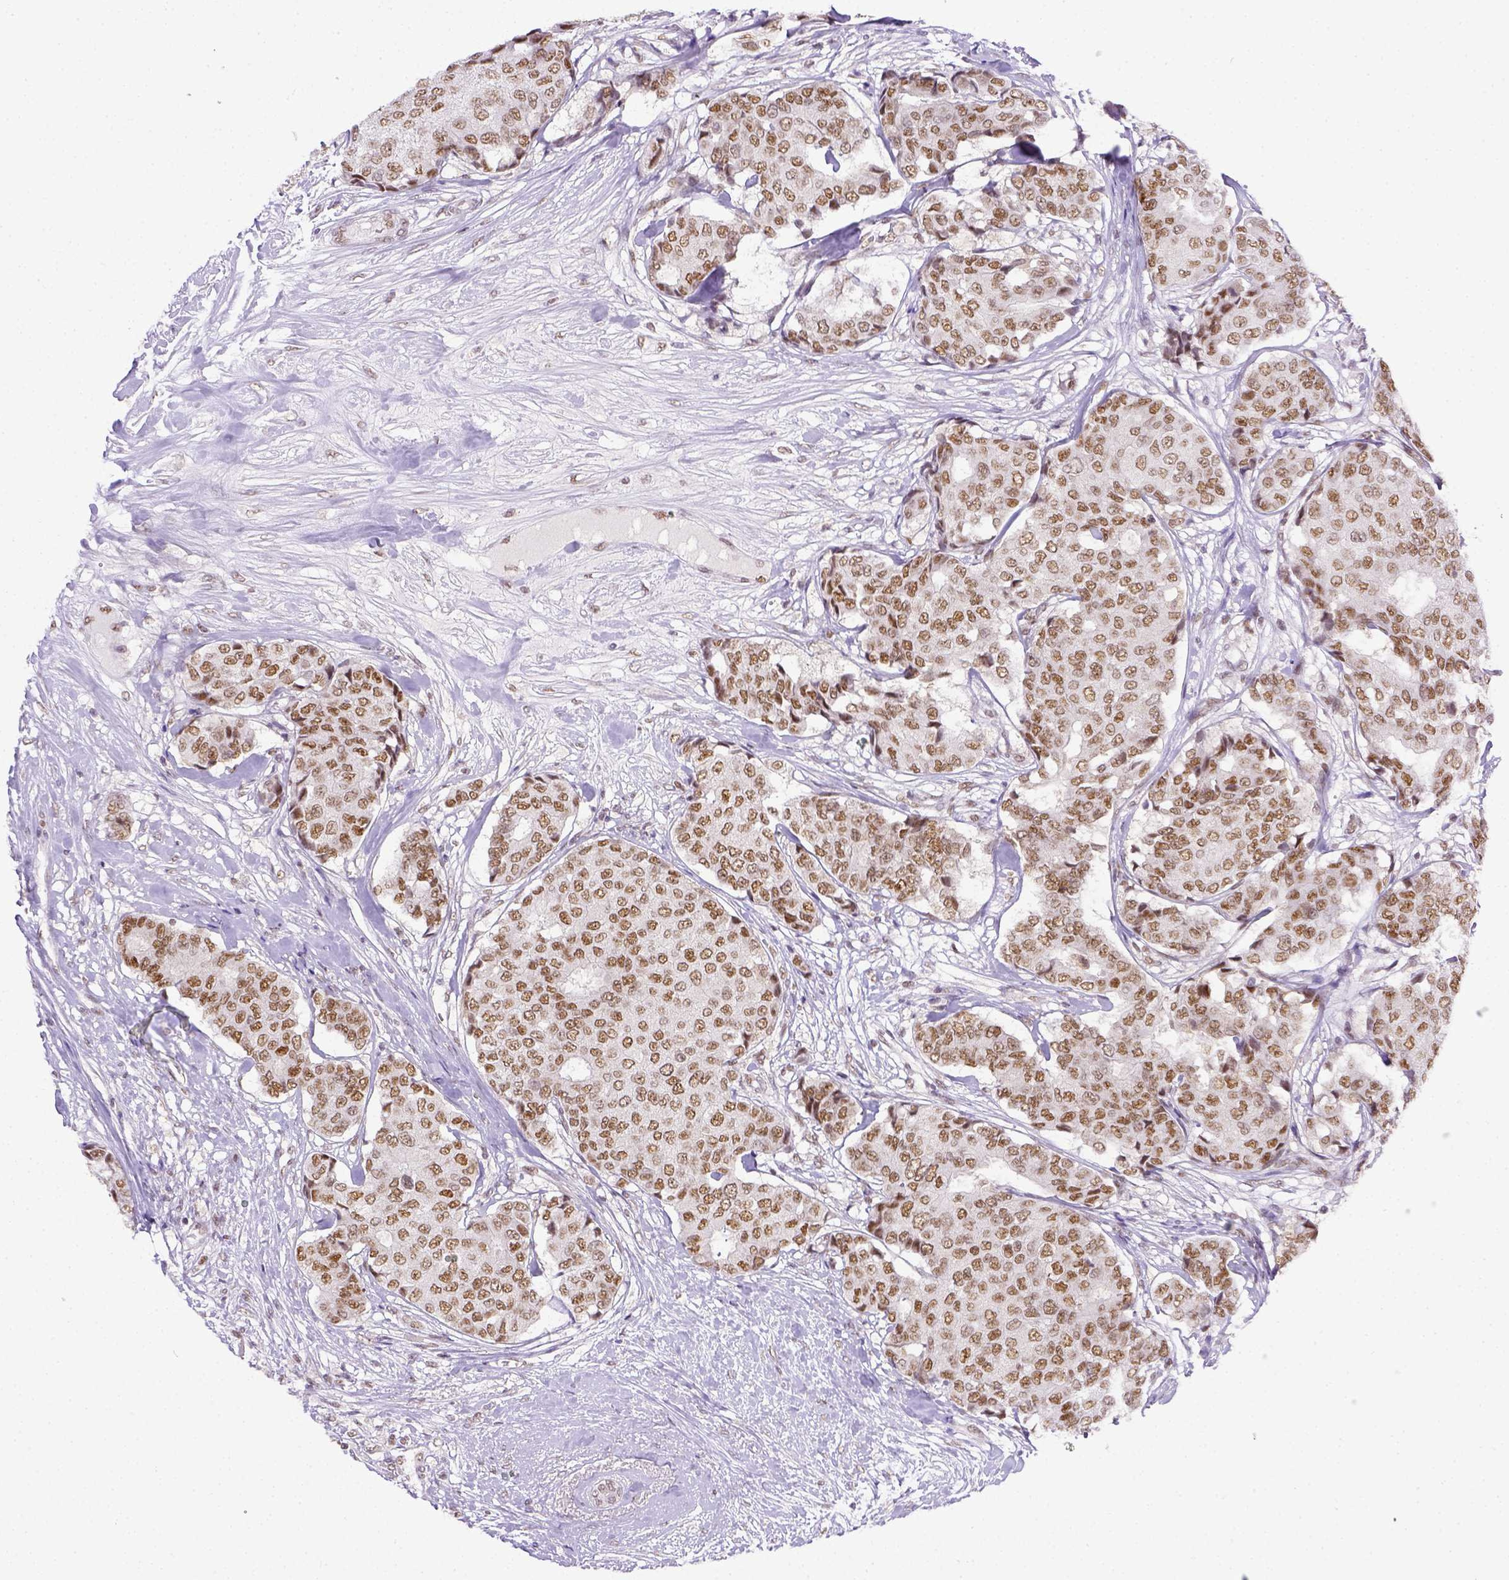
{"staining": {"intensity": "moderate", "quantity": ">75%", "location": "nuclear"}, "tissue": "breast cancer", "cell_type": "Tumor cells", "image_type": "cancer", "snomed": [{"axis": "morphology", "description": "Duct carcinoma"}, {"axis": "topography", "description": "Breast"}], "caption": "Moderate nuclear positivity for a protein is present in approximately >75% of tumor cells of invasive ductal carcinoma (breast) using IHC.", "gene": "ERCC1", "patient": {"sex": "female", "age": 75}}